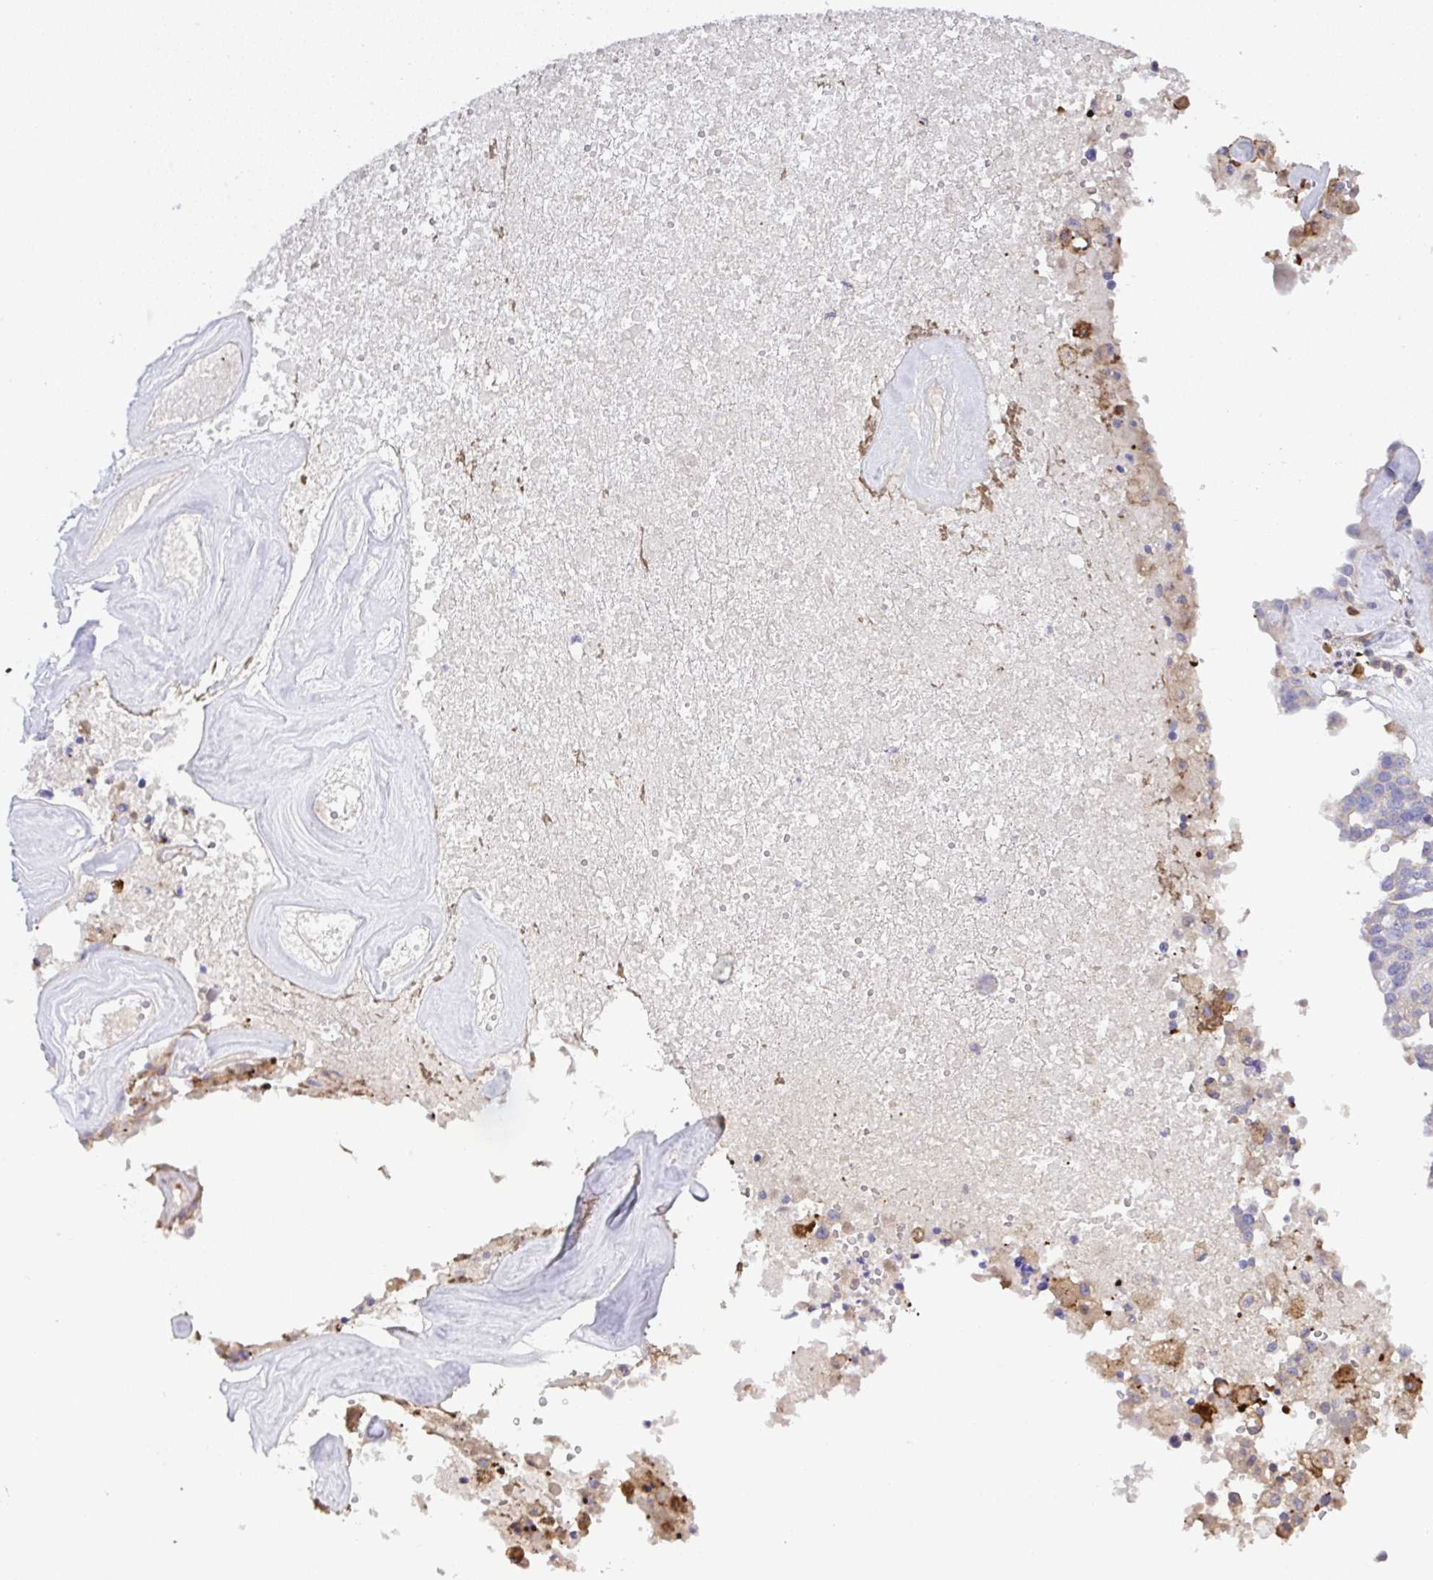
{"staining": {"intensity": "negative", "quantity": "none", "location": "none"}, "tissue": "ovarian cancer", "cell_type": "Tumor cells", "image_type": "cancer", "snomed": [{"axis": "morphology", "description": "Cystadenocarcinoma, serous, NOS"}, {"axis": "topography", "description": "Ovary"}], "caption": "Protein analysis of ovarian serous cystadenocarcinoma demonstrates no significant staining in tumor cells. (DAB (3,3'-diaminobenzidine) immunohistochemistry visualized using brightfield microscopy, high magnification).", "gene": "GRID2", "patient": {"sex": "female", "age": 59}}